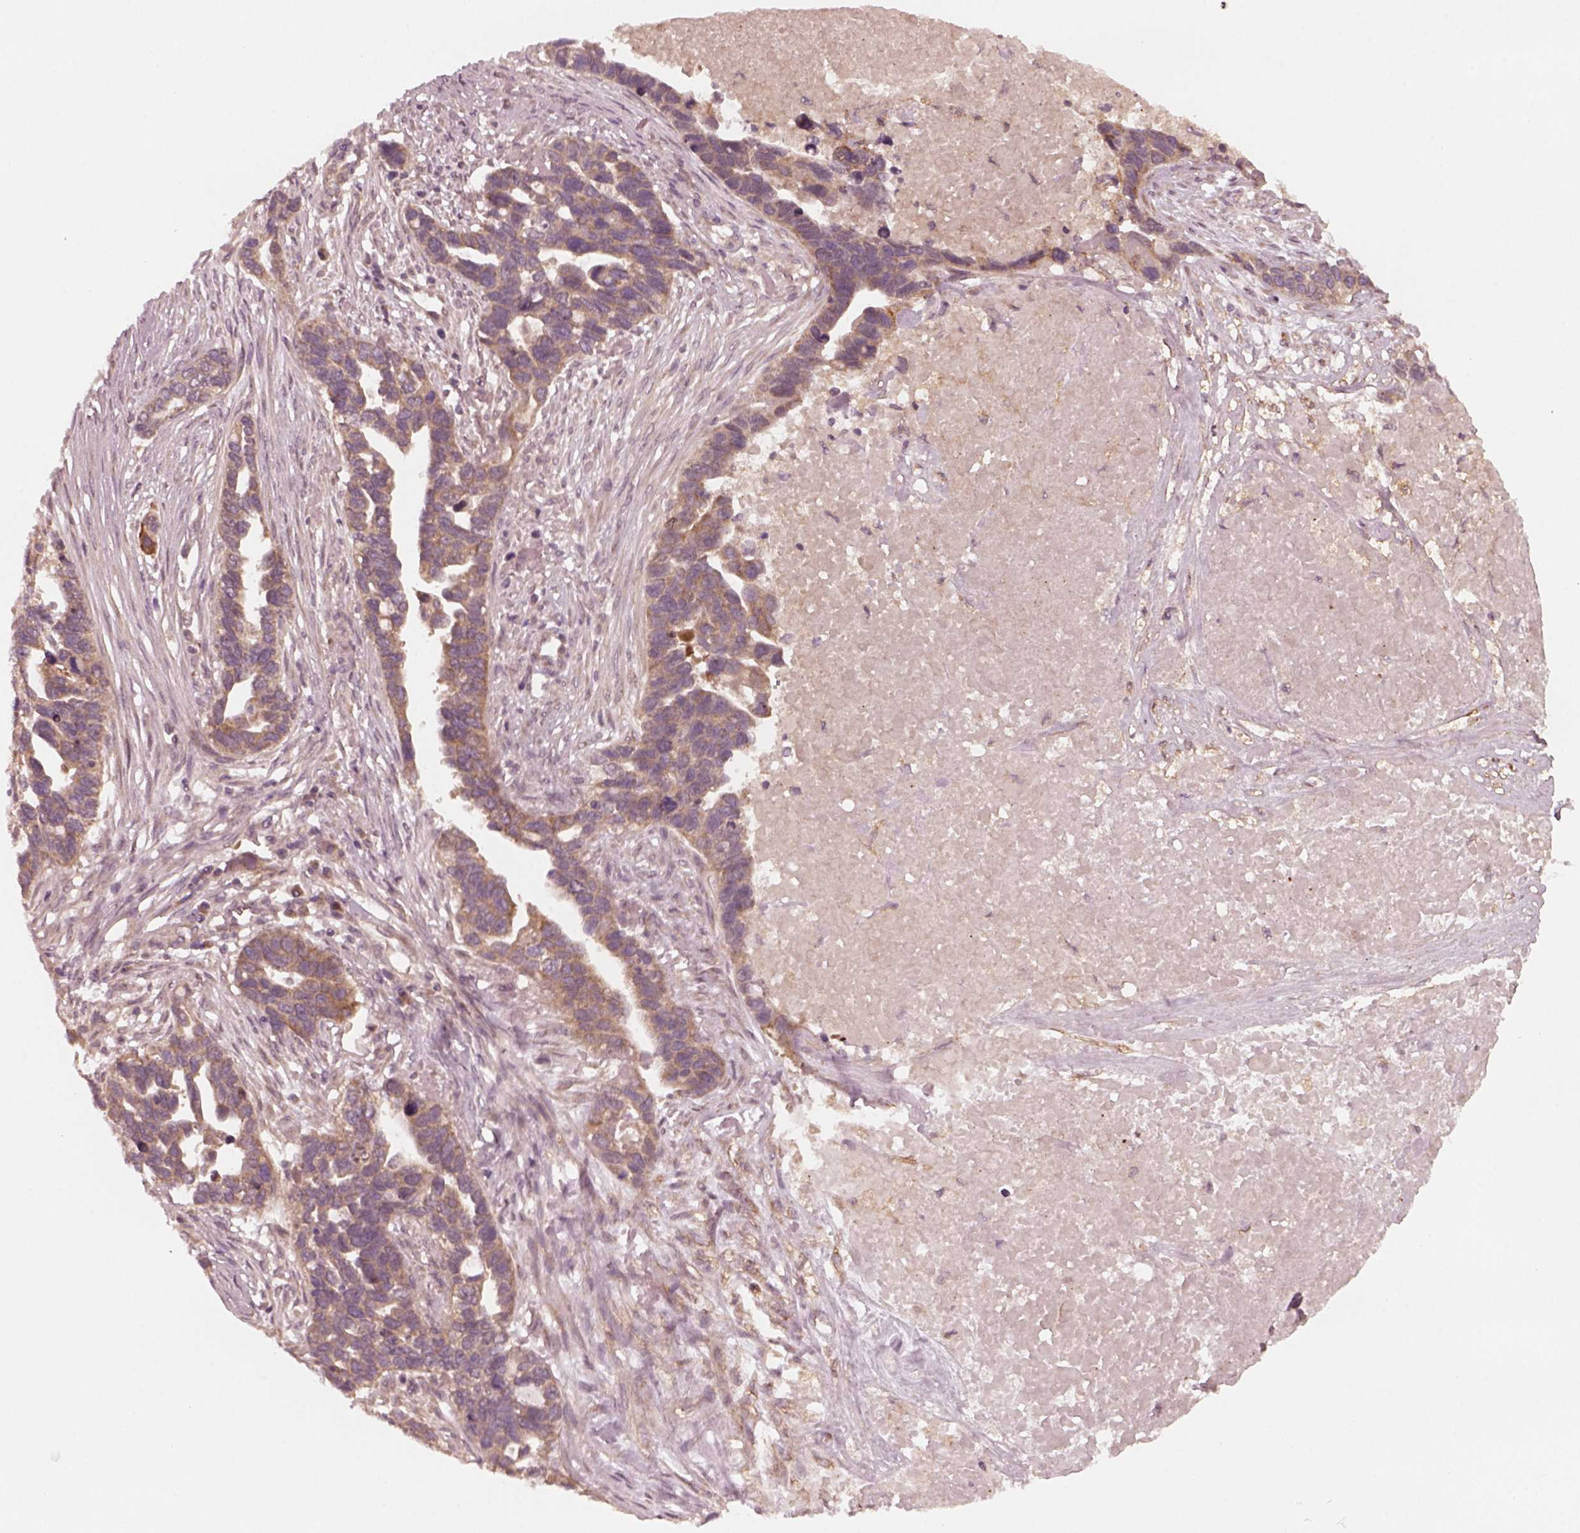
{"staining": {"intensity": "moderate", "quantity": "<25%", "location": "cytoplasmic/membranous"}, "tissue": "ovarian cancer", "cell_type": "Tumor cells", "image_type": "cancer", "snomed": [{"axis": "morphology", "description": "Cystadenocarcinoma, serous, NOS"}, {"axis": "topography", "description": "Ovary"}], "caption": "Immunohistochemical staining of human serous cystadenocarcinoma (ovarian) shows moderate cytoplasmic/membranous protein staining in about <25% of tumor cells.", "gene": "FAF2", "patient": {"sex": "female", "age": 54}}